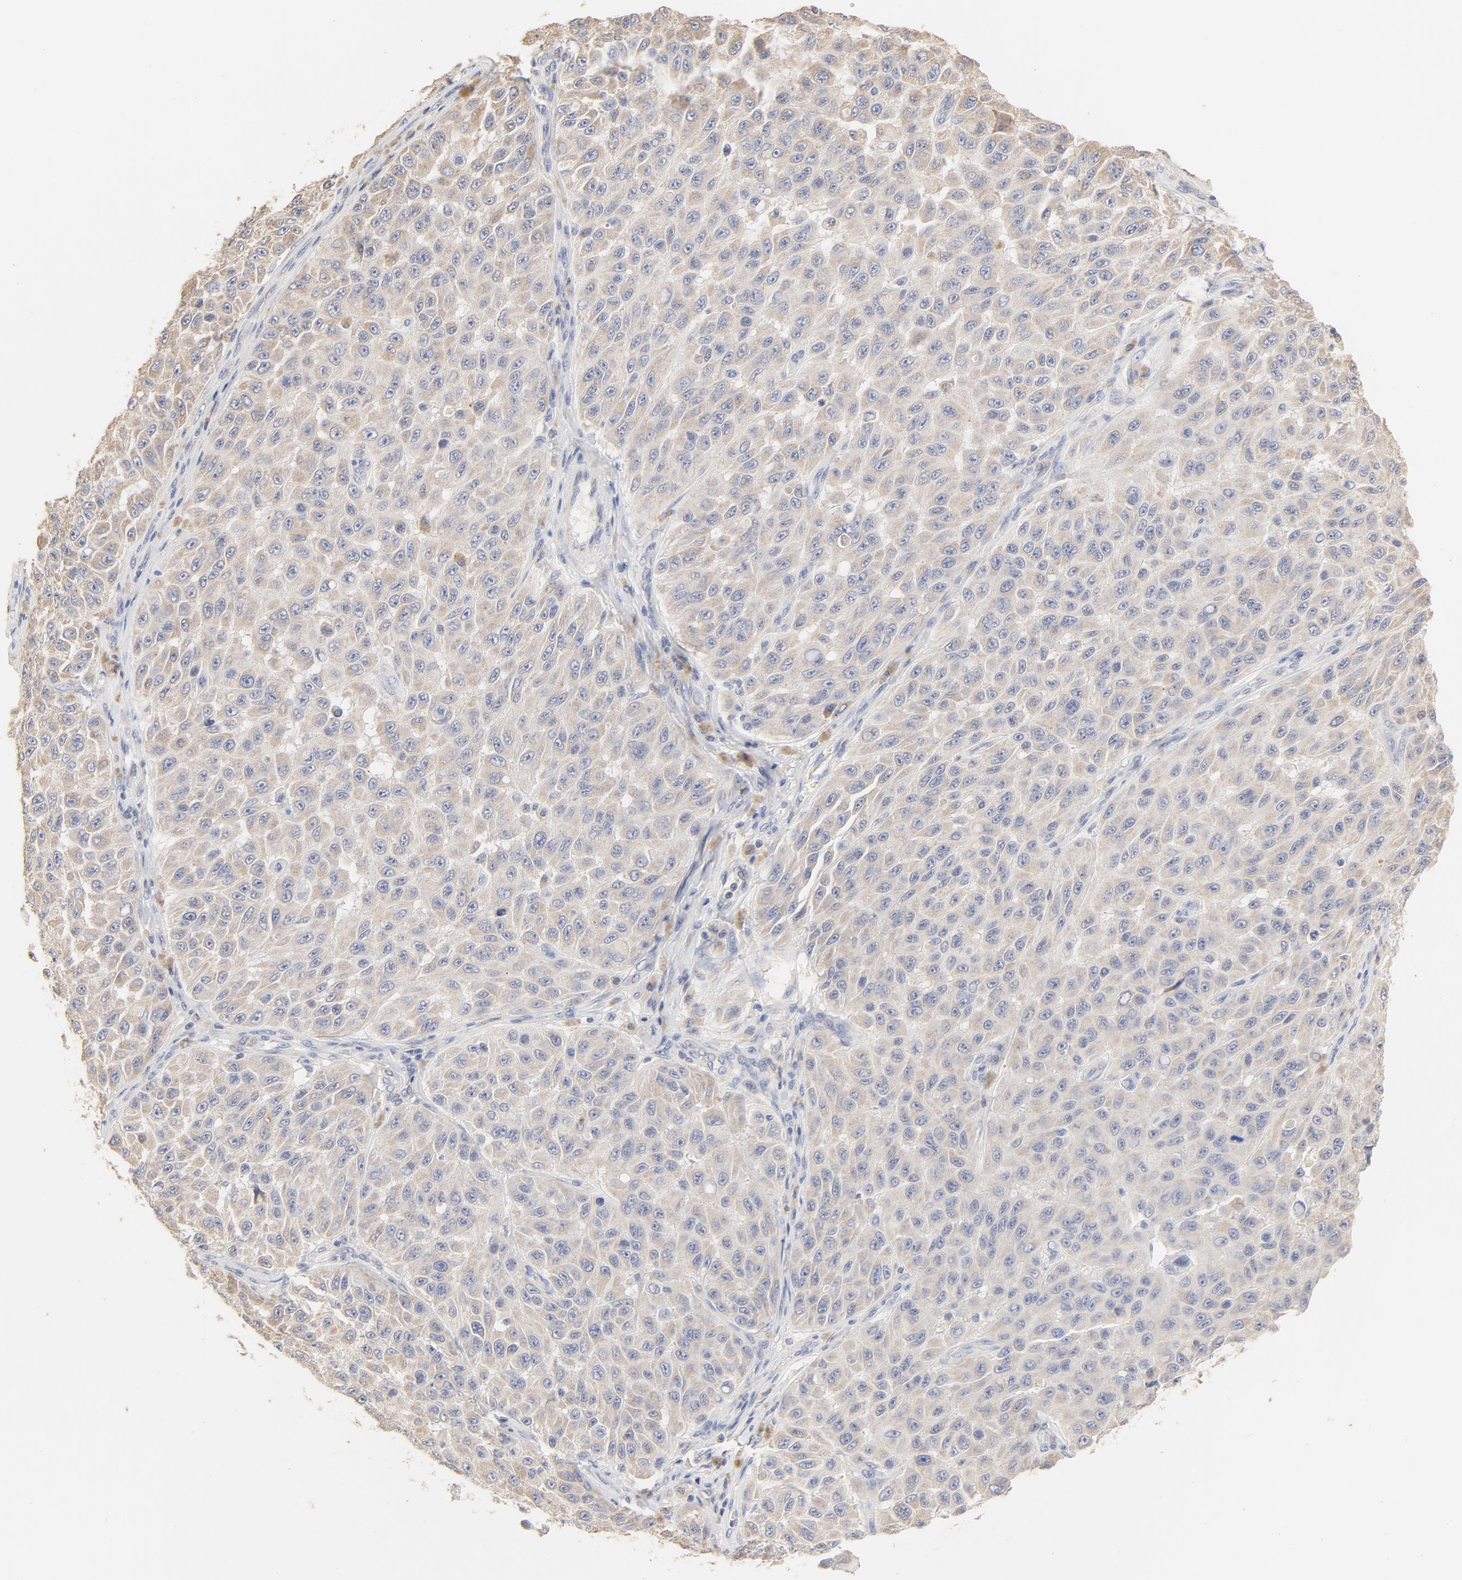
{"staining": {"intensity": "negative", "quantity": "none", "location": "none"}, "tissue": "melanoma", "cell_type": "Tumor cells", "image_type": "cancer", "snomed": [{"axis": "morphology", "description": "Malignant melanoma, NOS"}, {"axis": "topography", "description": "Skin"}], "caption": "The image shows no significant positivity in tumor cells of melanoma. (DAB immunohistochemistry with hematoxylin counter stain).", "gene": "FCGBP", "patient": {"sex": "male", "age": 30}}